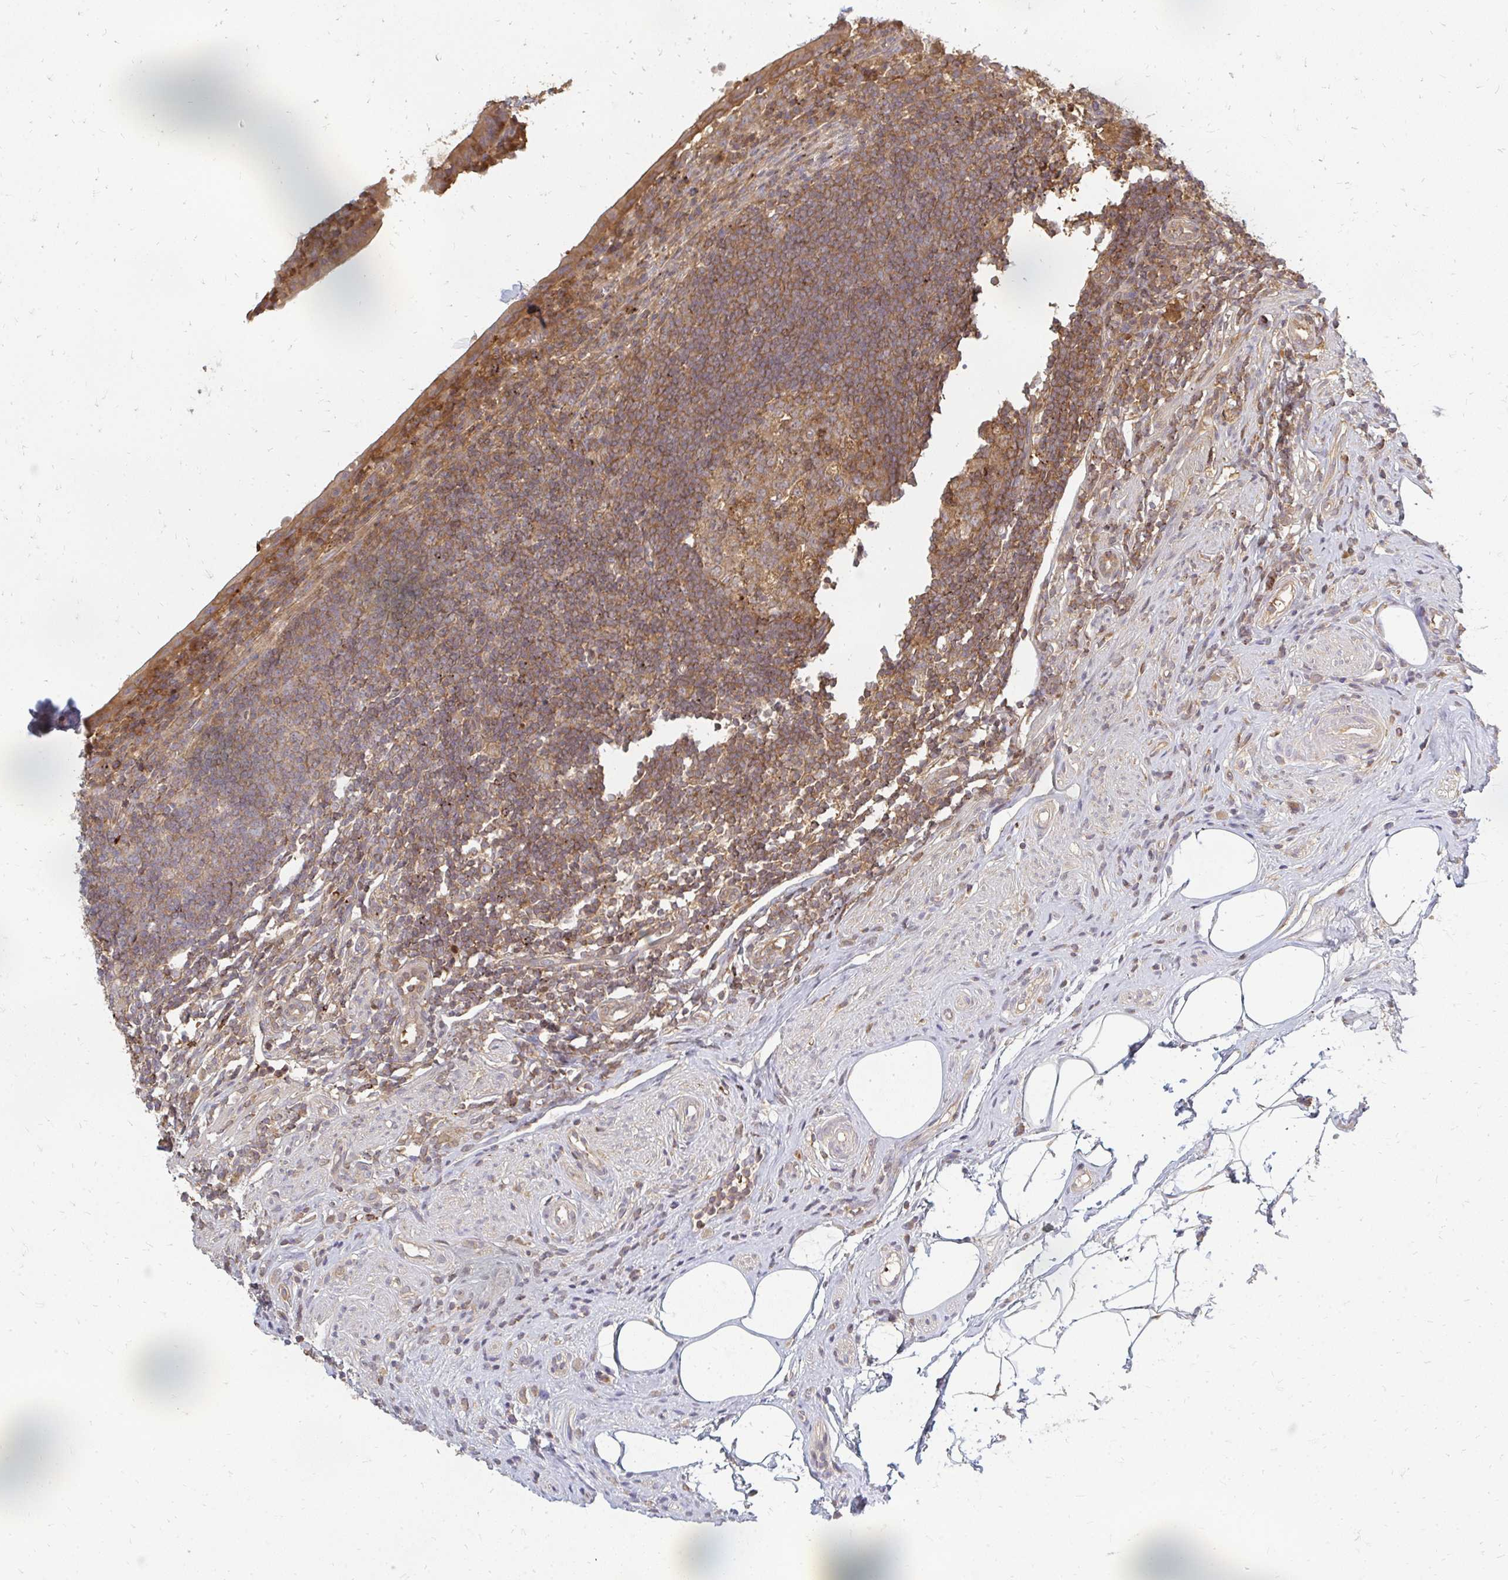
{"staining": {"intensity": "strong", "quantity": ">75%", "location": "nuclear"}, "tissue": "appendix", "cell_type": "Glandular cells", "image_type": "normal", "snomed": [{"axis": "morphology", "description": "Normal tissue, NOS"}, {"axis": "topography", "description": "Appendix"}], "caption": "Glandular cells reveal high levels of strong nuclear positivity in about >75% of cells in benign appendix.", "gene": "ZNF285", "patient": {"sex": "female", "age": 56}}